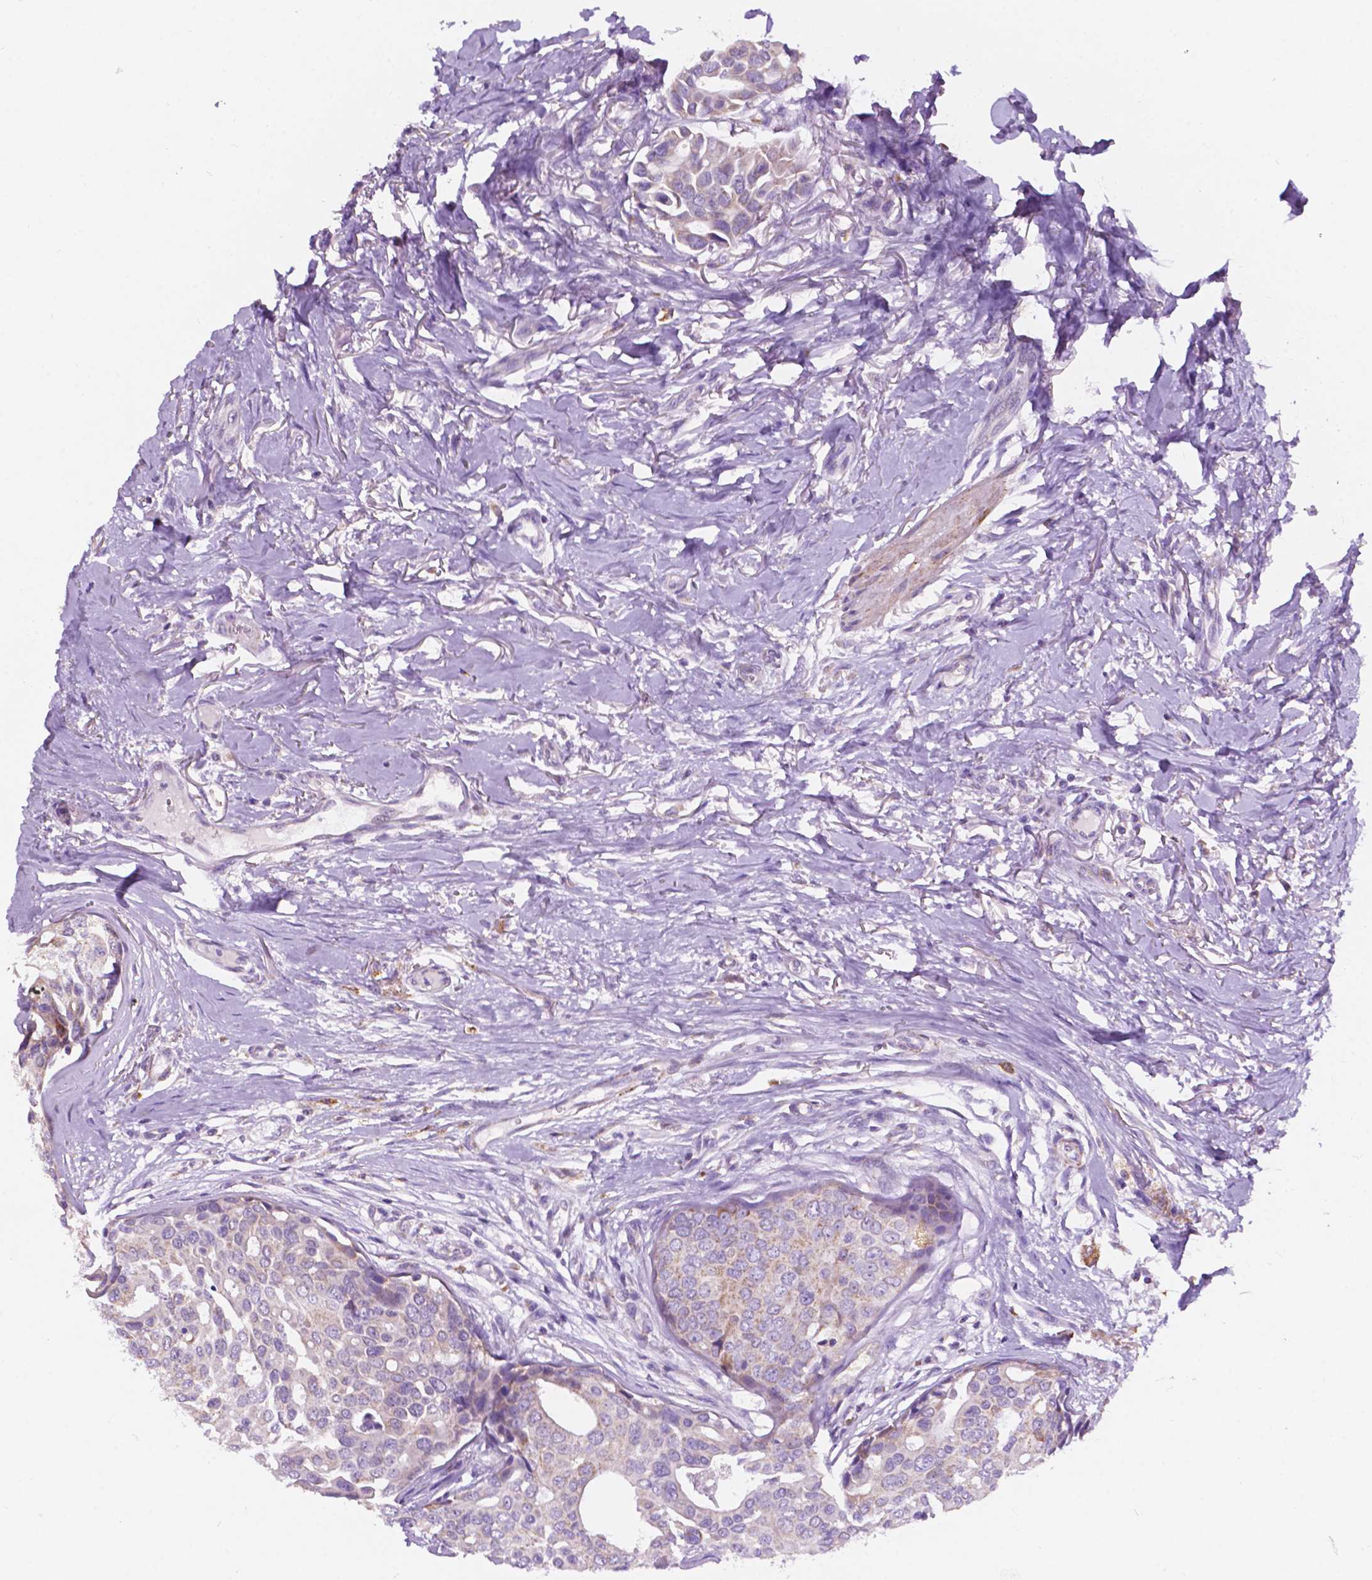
{"staining": {"intensity": "weak", "quantity": "25%-75%", "location": "cytoplasmic/membranous"}, "tissue": "breast cancer", "cell_type": "Tumor cells", "image_type": "cancer", "snomed": [{"axis": "morphology", "description": "Duct carcinoma"}, {"axis": "topography", "description": "Breast"}], "caption": "The micrograph exhibits a brown stain indicating the presence of a protein in the cytoplasmic/membranous of tumor cells in breast infiltrating ductal carcinoma.", "gene": "TRPV5", "patient": {"sex": "female", "age": 54}}